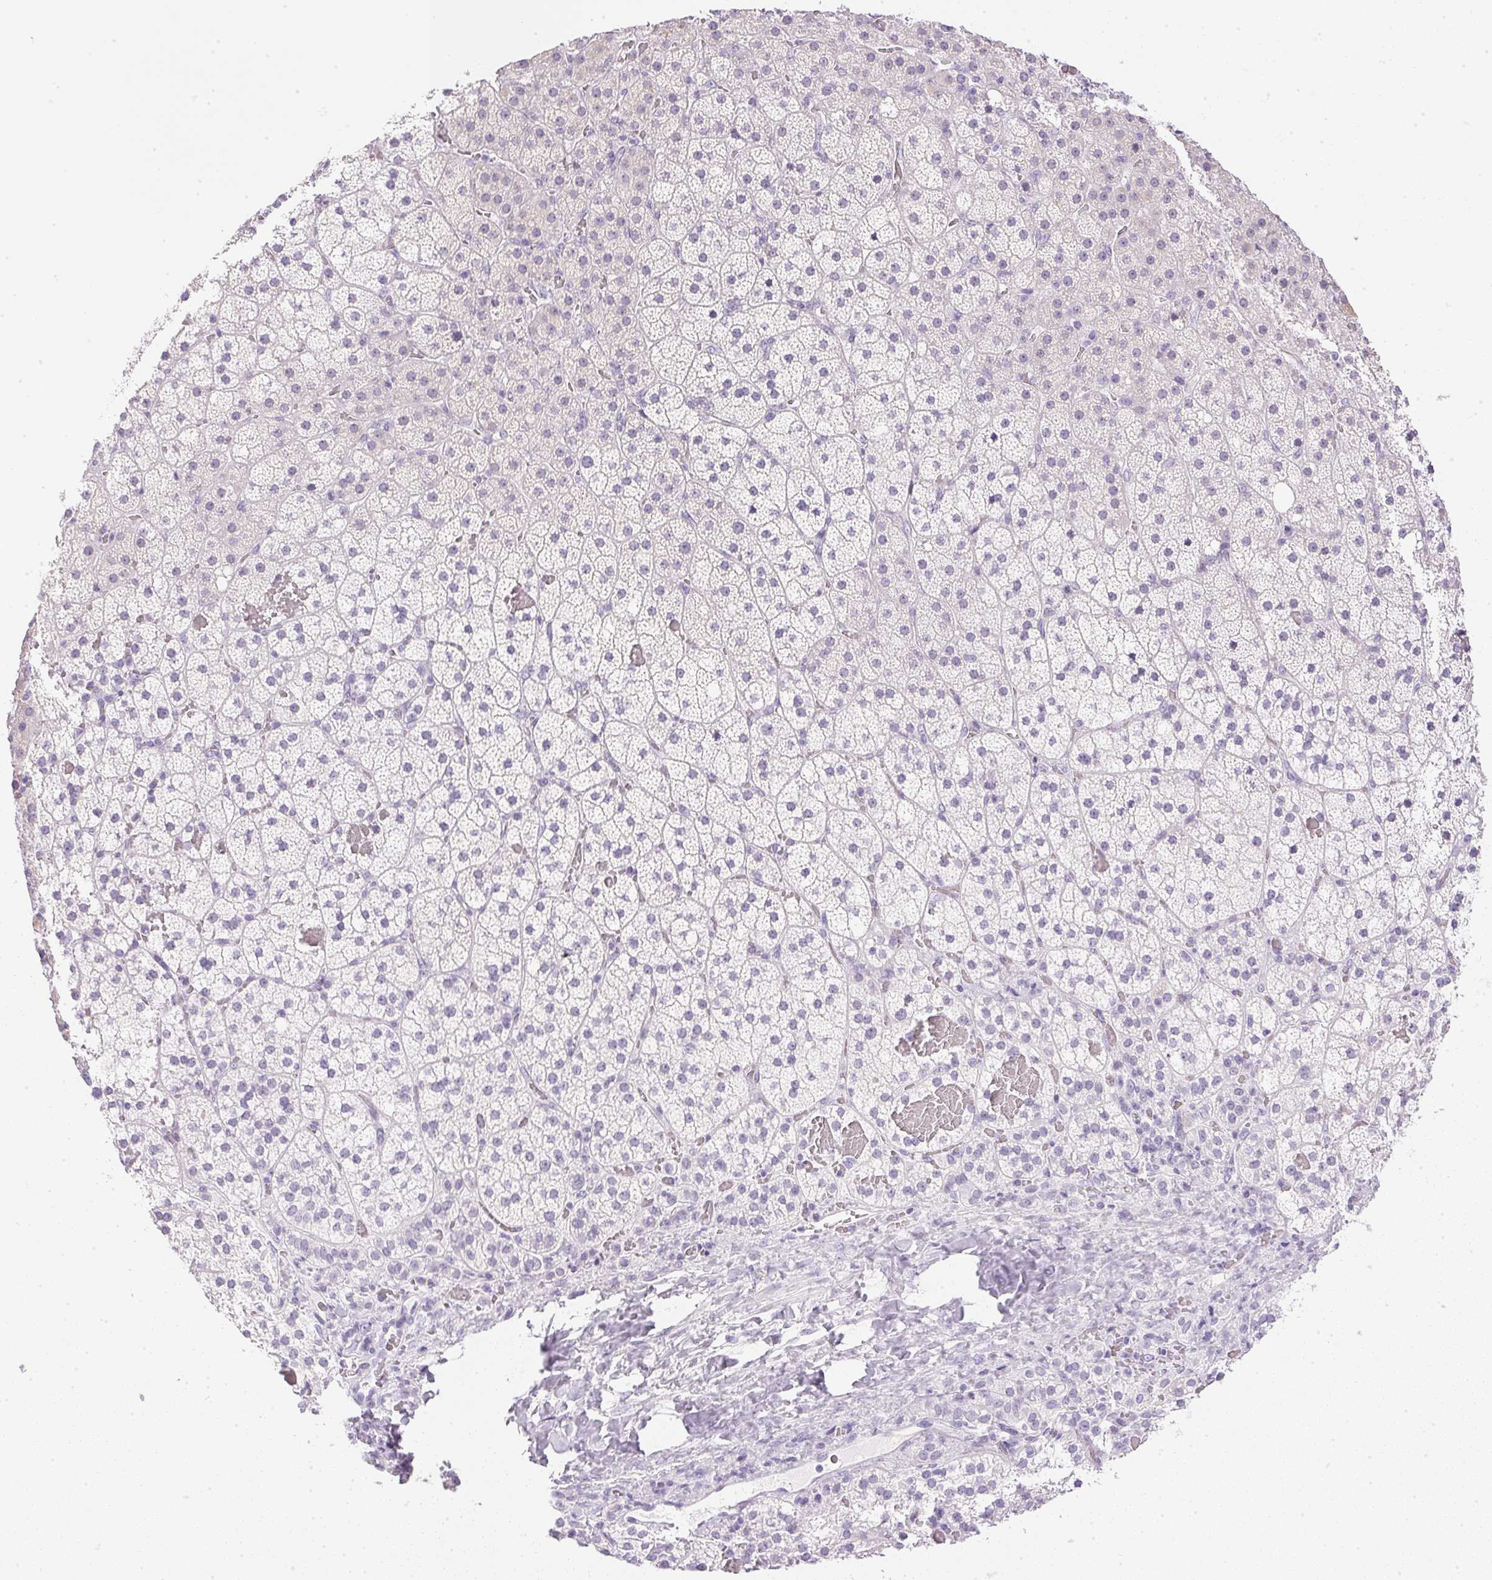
{"staining": {"intensity": "negative", "quantity": "none", "location": "none"}, "tissue": "adrenal gland", "cell_type": "Glandular cells", "image_type": "normal", "snomed": [{"axis": "morphology", "description": "Normal tissue, NOS"}, {"axis": "topography", "description": "Adrenal gland"}], "caption": "Histopathology image shows no protein expression in glandular cells of benign adrenal gland.", "gene": "CPB1", "patient": {"sex": "male", "age": 53}}